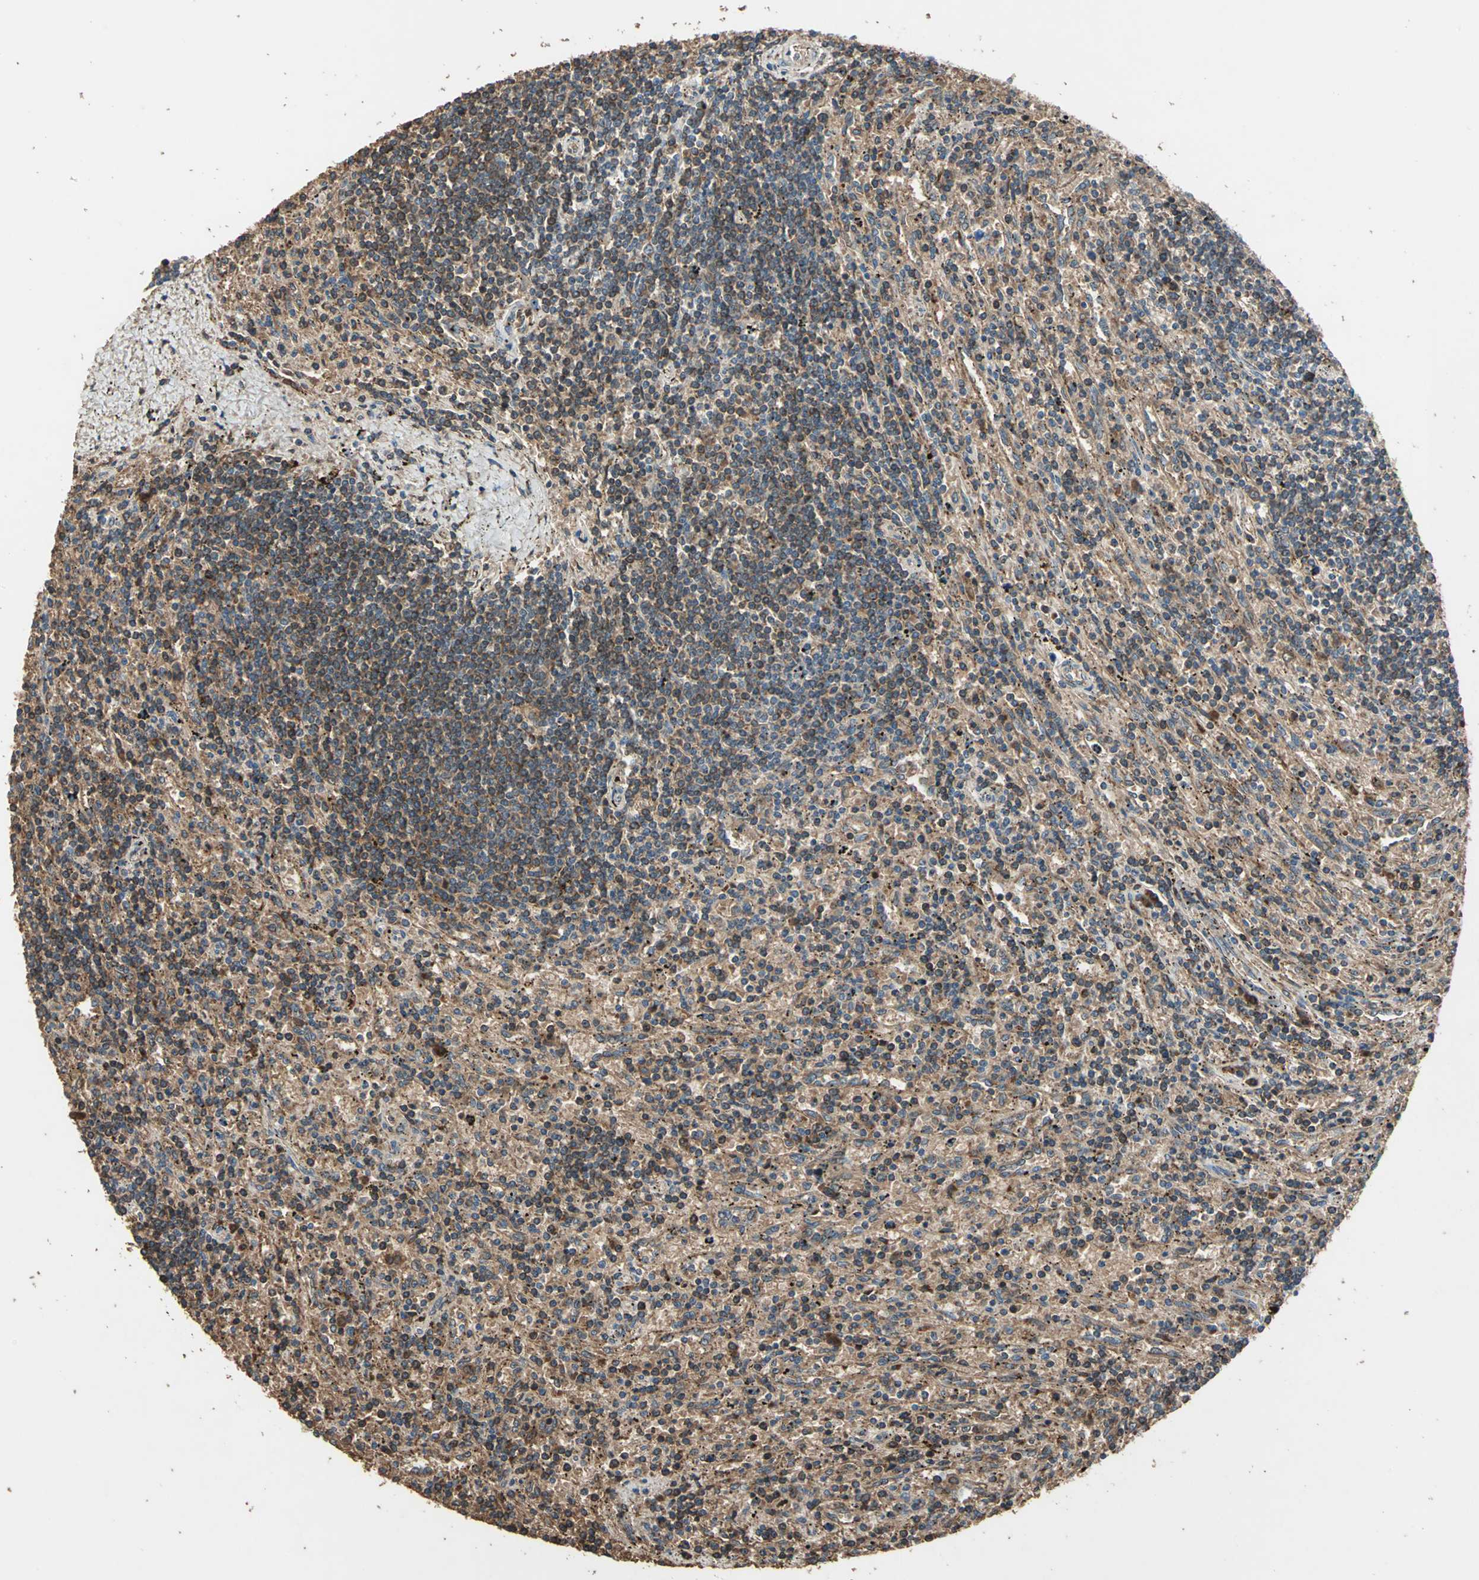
{"staining": {"intensity": "strong", "quantity": "25%-75%", "location": "cytoplasmic/membranous"}, "tissue": "lymphoma", "cell_type": "Tumor cells", "image_type": "cancer", "snomed": [{"axis": "morphology", "description": "Malignant lymphoma, non-Hodgkin's type, Low grade"}, {"axis": "topography", "description": "Spleen"}], "caption": "Protein staining of lymphoma tissue displays strong cytoplasmic/membranous positivity in about 25%-75% of tumor cells.", "gene": "POLRMT", "patient": {"sex": "male", "age": 76}}